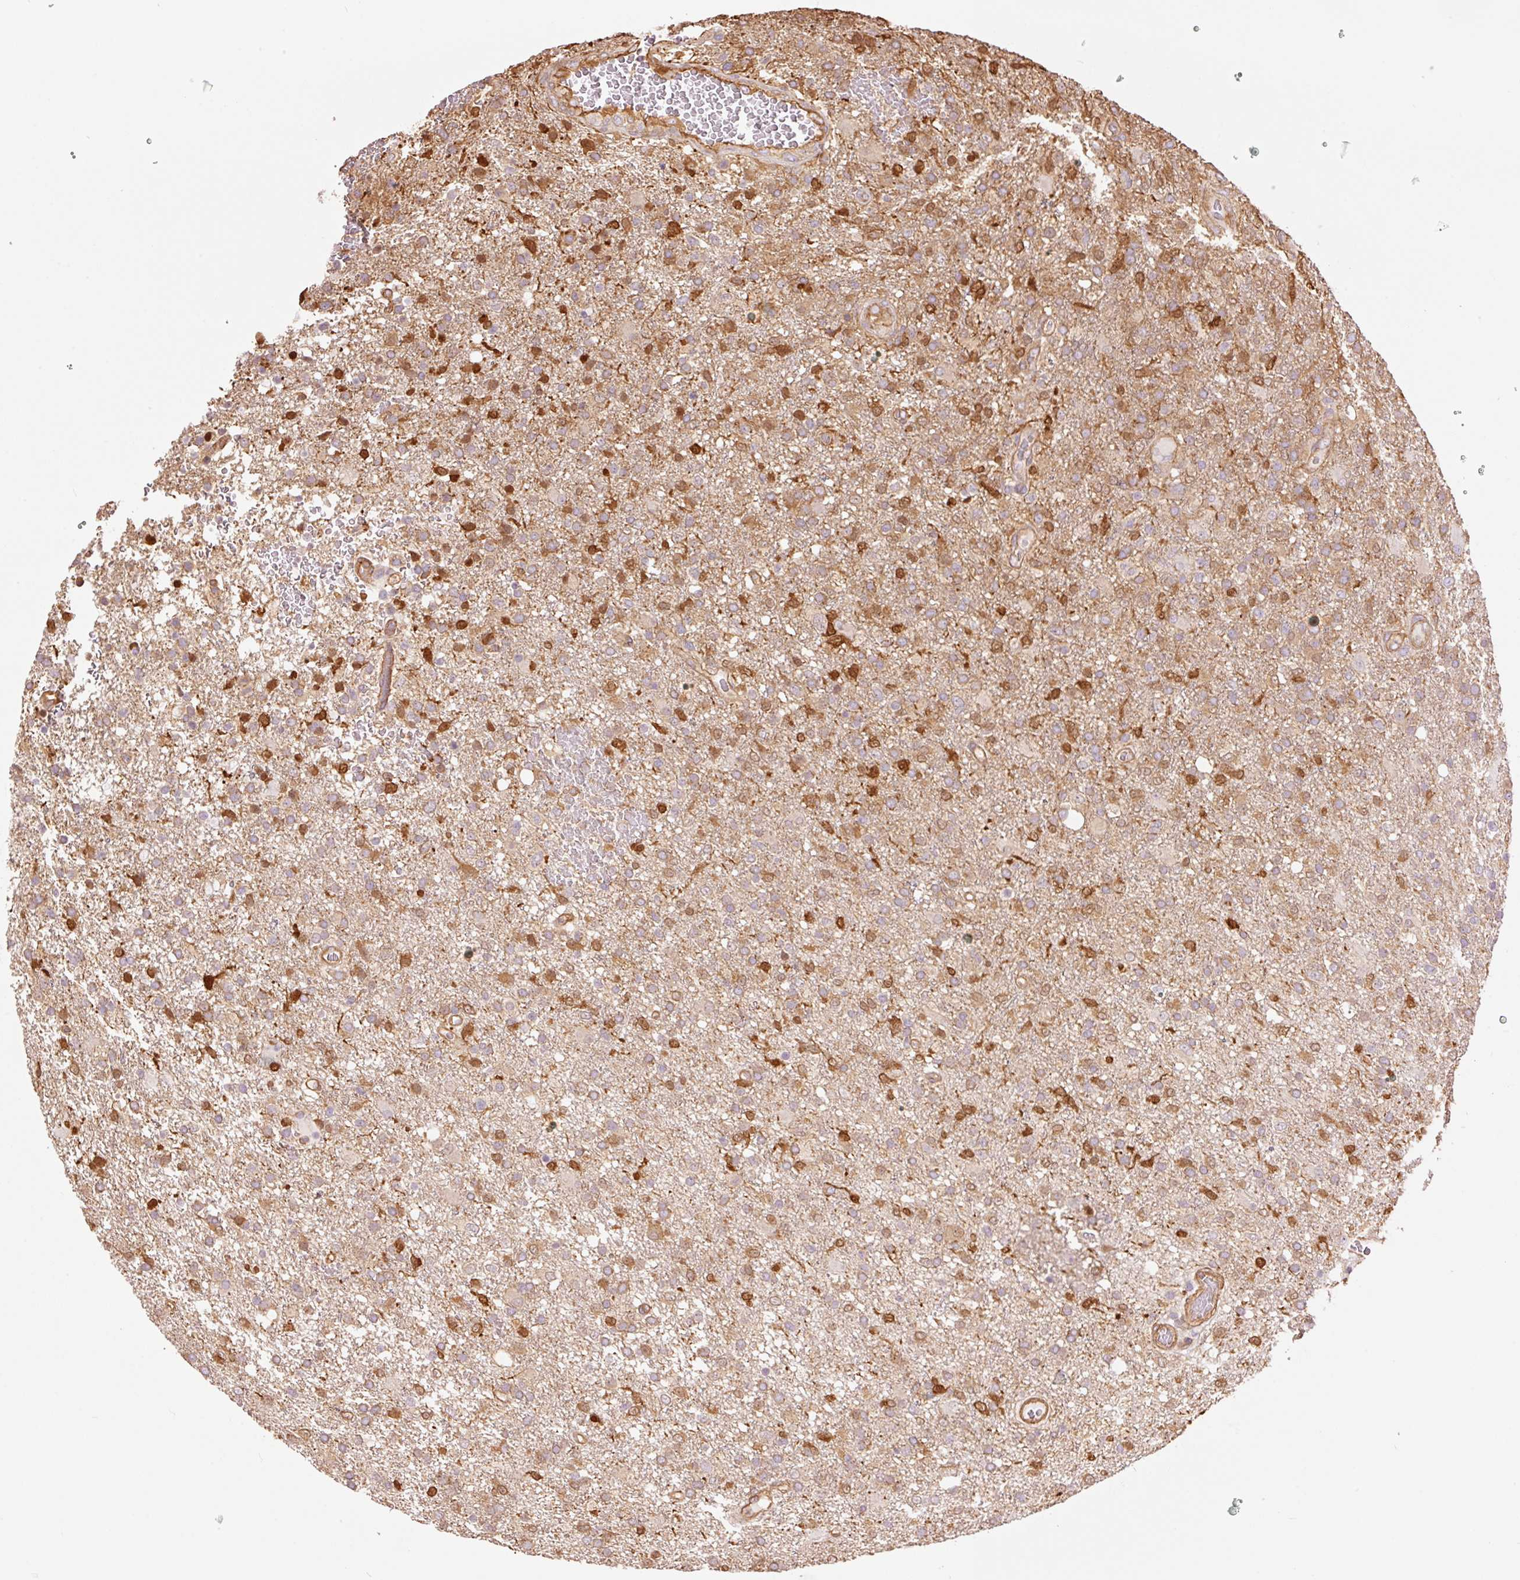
{"staining": {"intensity": "moderate", "quantity": ">75%", "location": "cytoplasmic/membranous,nuclear"}, "tissue": "glioma", "cell_type": "Tumor cells", "image_type": "cancer", "snomed": [{"axis": "morphology", "description": "Glioma, malignant, High grade"}, {"axis": "topography", "description": "Brain"}], "caption": "Human malignant glioma (high-grade) stained with a brown dye demonstrates moderate cytoplasmic/membranous and nuclear positive staining in about >75% of tumor cells.", "gene": "PPP1R1B", "patient": {"sex": "female", "age": 74}}